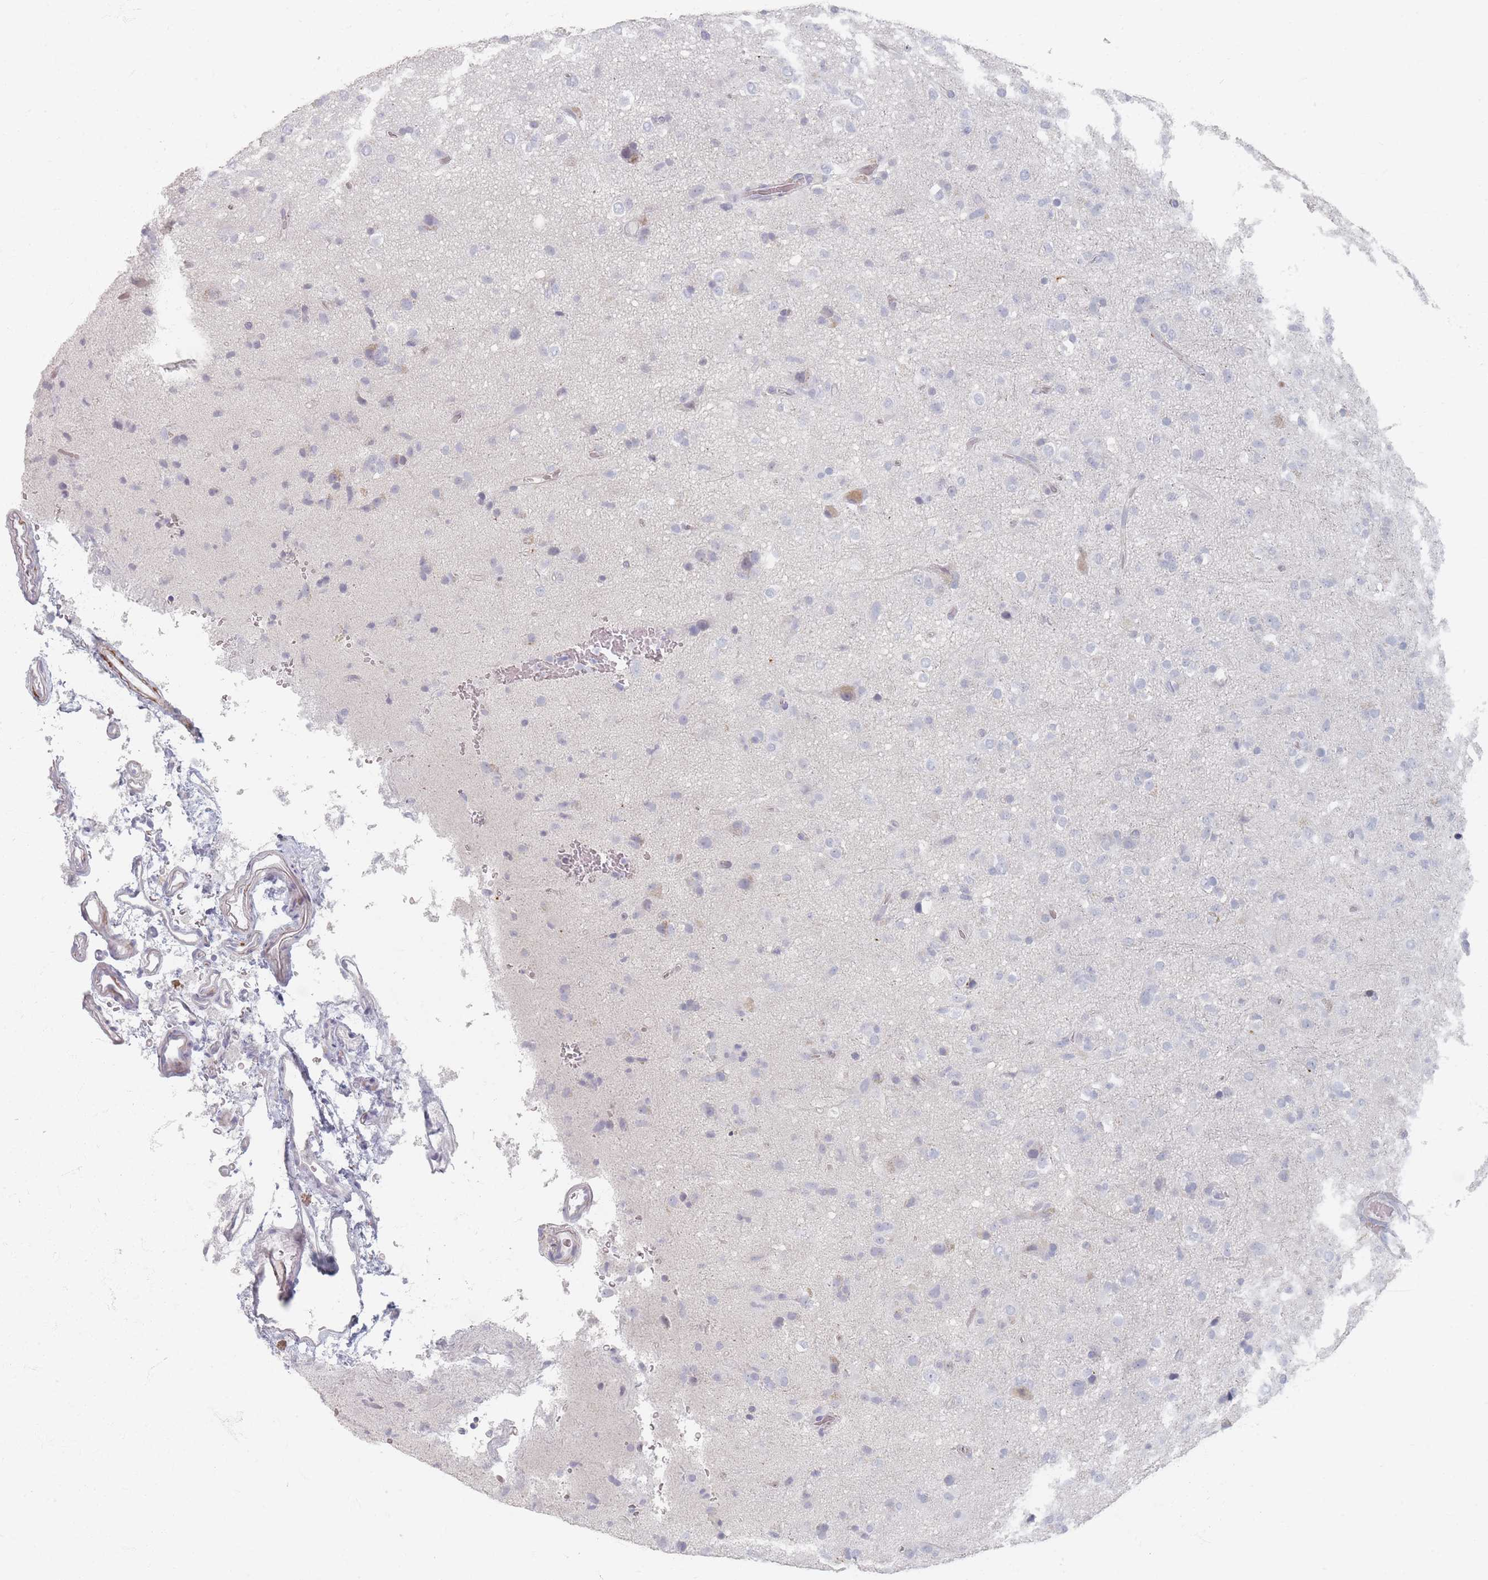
{"staining": {"intensity": "negative", "quantity": "none", "location": "none"}, "tissue": "glioma", "cell_type": "Tumor cells", "image_type": "cancer", "snomed": [{"axis": "morphology", "description": "Glioma, malignant, Low grade"}, {"axis": "topography", "description": "Brain"}], "caption": "Tumor cells show no significant expression in malignant glioma (low-grade).", "gene": "CD37", "patient": {"sex": "male", "age": 65}}